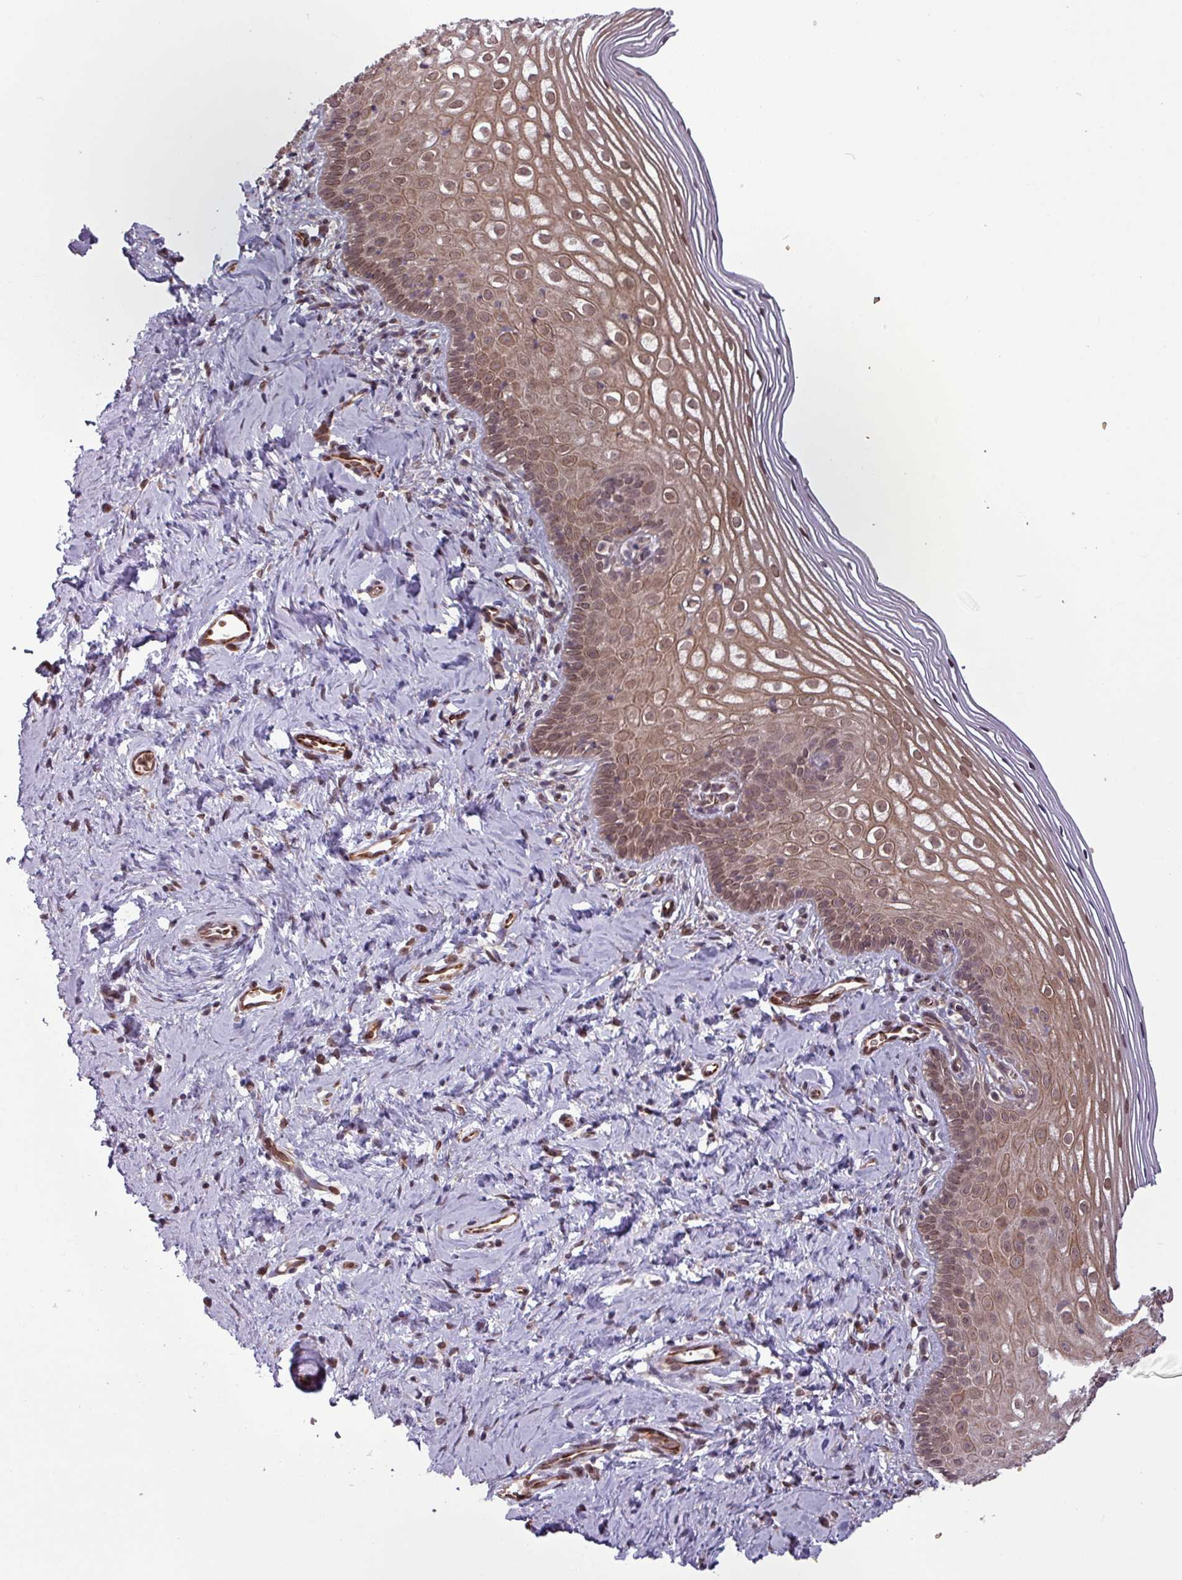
{"staining": {"intensity": "strong", "quantity": ">75%", "location": "nuclear"}, "tissue": "cervix", "cell_type": "Glandular cells", "image_type": "normal", "snomed": [{"axis": "morphology", "description": "Normal tissue, NOS"}, {"axis": "topography", "description": "Cervix"}], "caption": "Immunohistochemistry (IHC) (DAB (3,3'-diaminobenzidine)) staining of normal human cervix demonstrates strong nuclear protein staining in approximately >75% of glandular cells.", "gene": "RBM4B", "patient": {"sex": "female", "age": 44}}